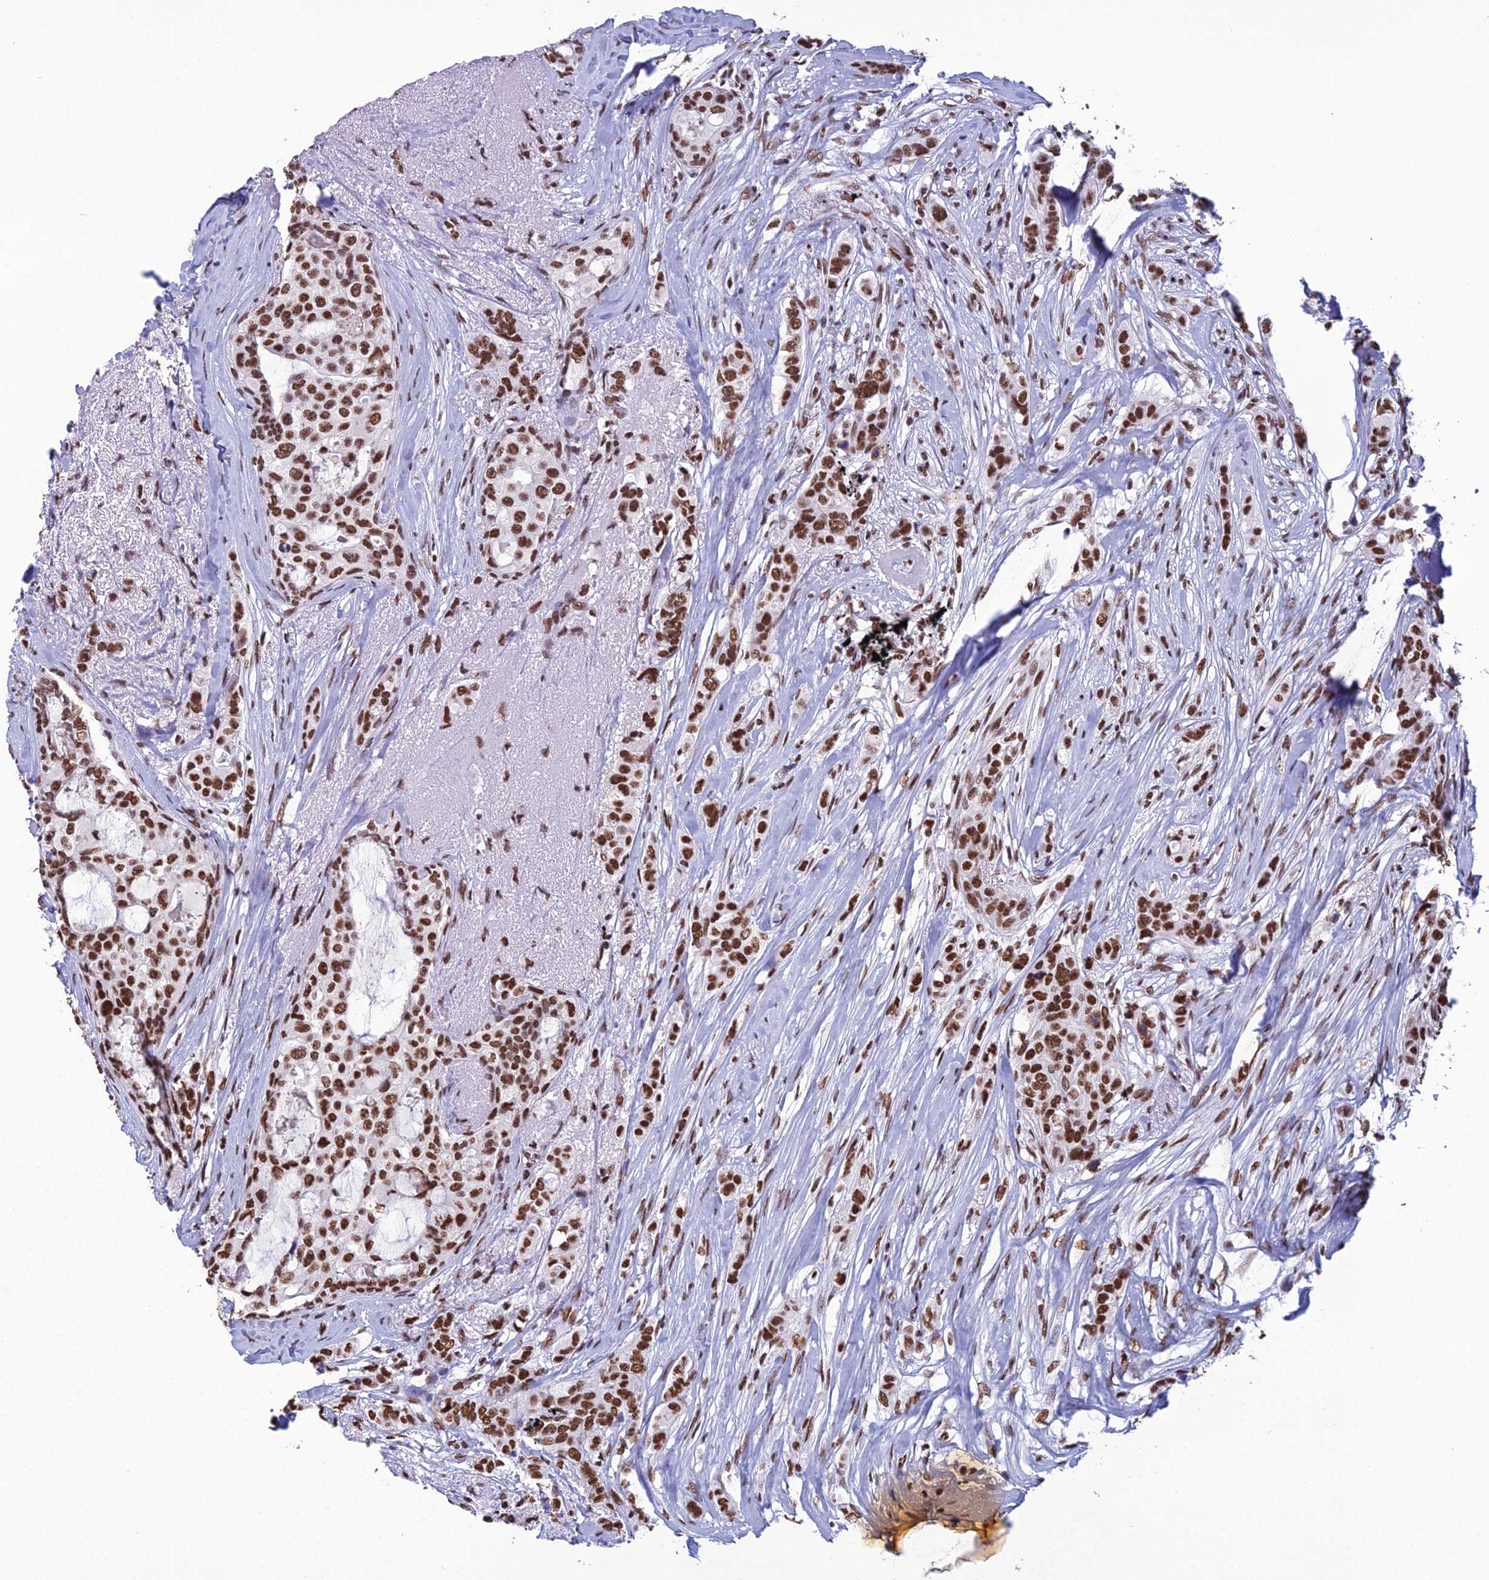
{"staining": {"intensity": "strong", "quantity": ">75%", "location": "nuclear"}, "tissue": "breast cancer", "cell_type": "Tumor cells", "image_type": "cancer", "snomed": [{"axis": "morphology", "description": "Lobular carcinoma"}, {"axis": "topography", "description": "Breast"}], "caption": "Breast cancer was stained to show a protein in brown. There is high levels of strong nuclear positivity in approximately >75% of tumor cells.", "gene": "PRAMEF12", "patient": {"sex": "female", "age": 51}}